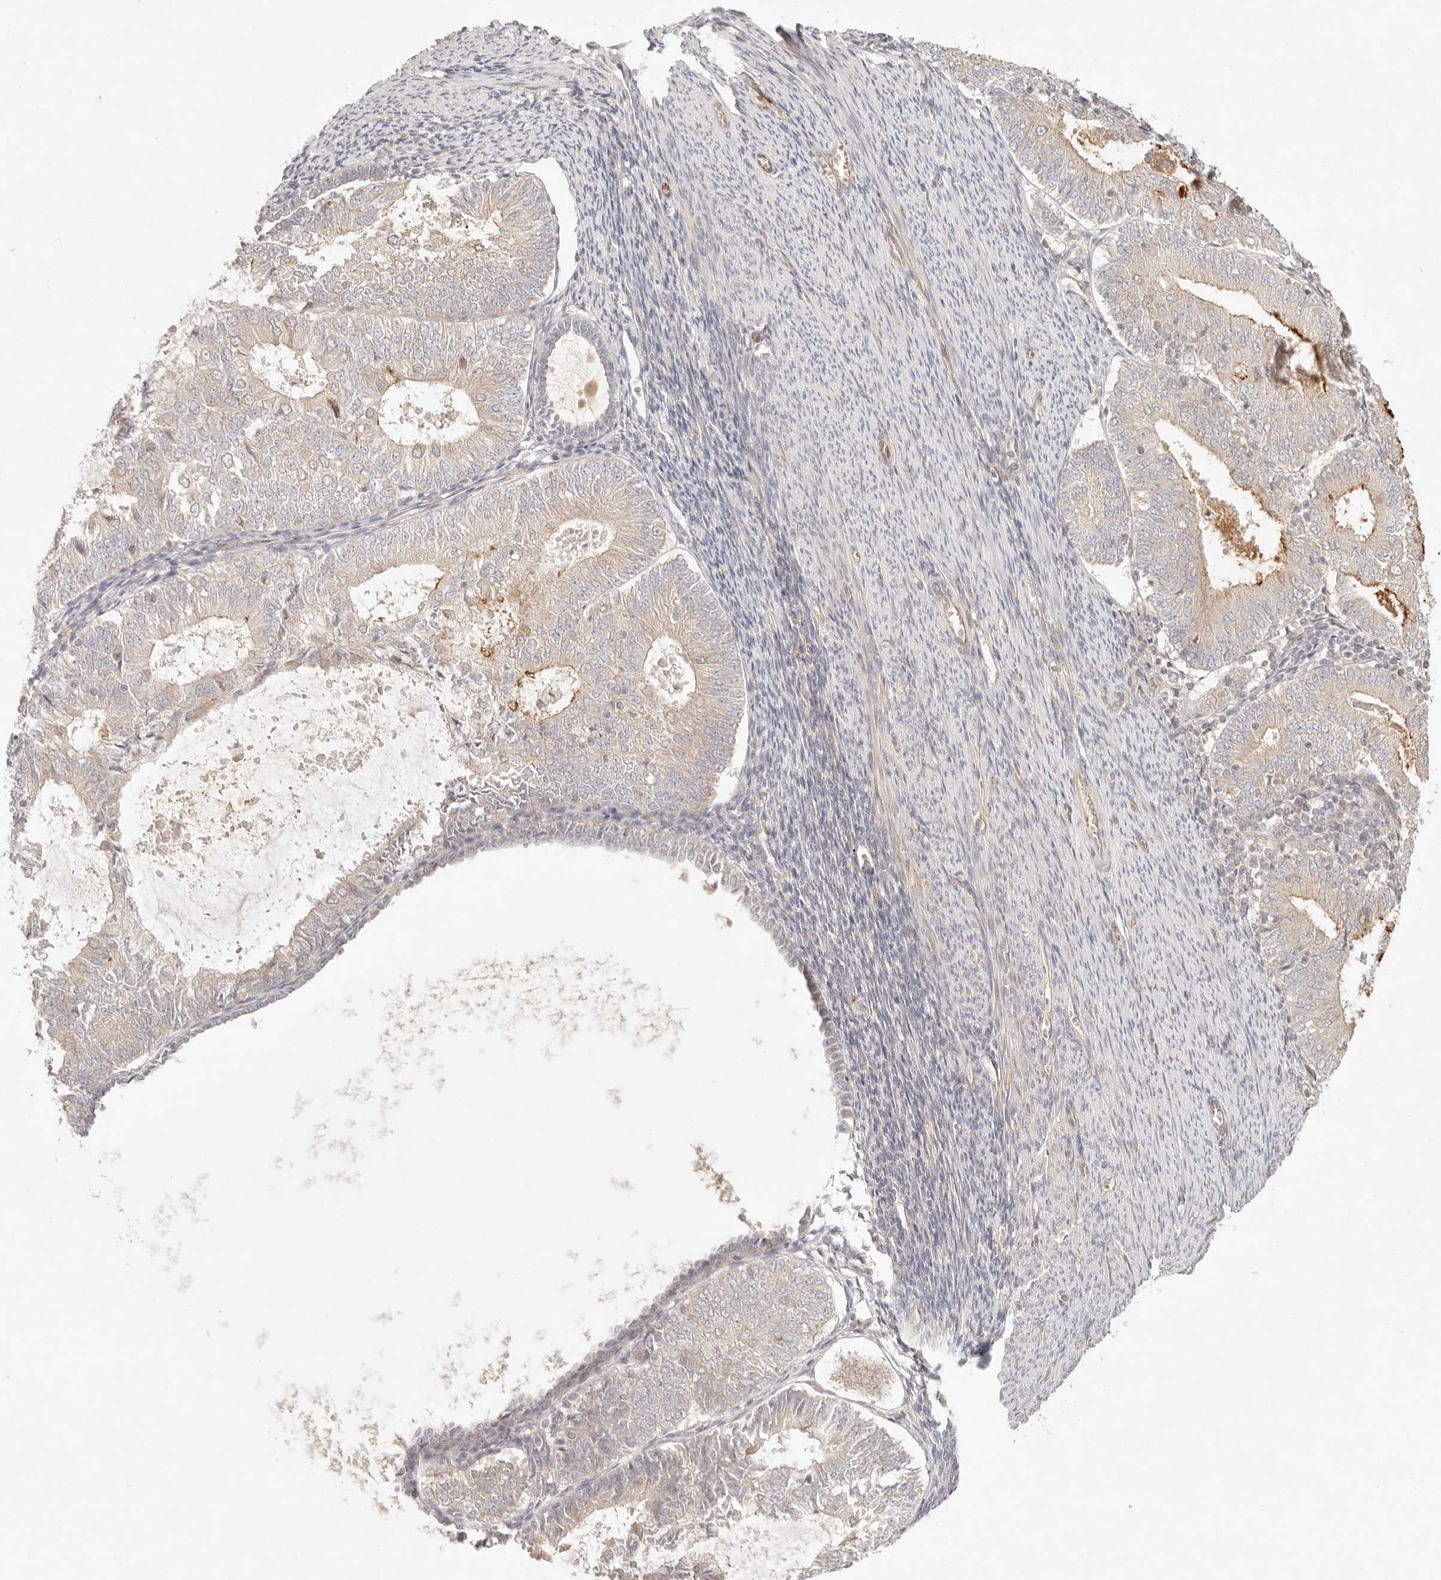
{"staining": {"intensity": "strong", "quantity": "<25%", "location": "cytoplasmic/membranous"}, "tissue": "endometrial cancer", "cell_type": "Tumor cells", "image_type": "cancer", "snomed": [{"axis": "morphology", "description": "Adenocarcinoma, NOS"}, {"axis": "topography", "description": "Endometrium"}], "caption": "This image exhibits IHC staining of endometrial adenocarcinoma, with medium strong cytoplasmic/membranous expression in approximately <25% of tumor cells.", "gene": "PPP1R3B", "patient": {"sex": "female", "age": 57}}